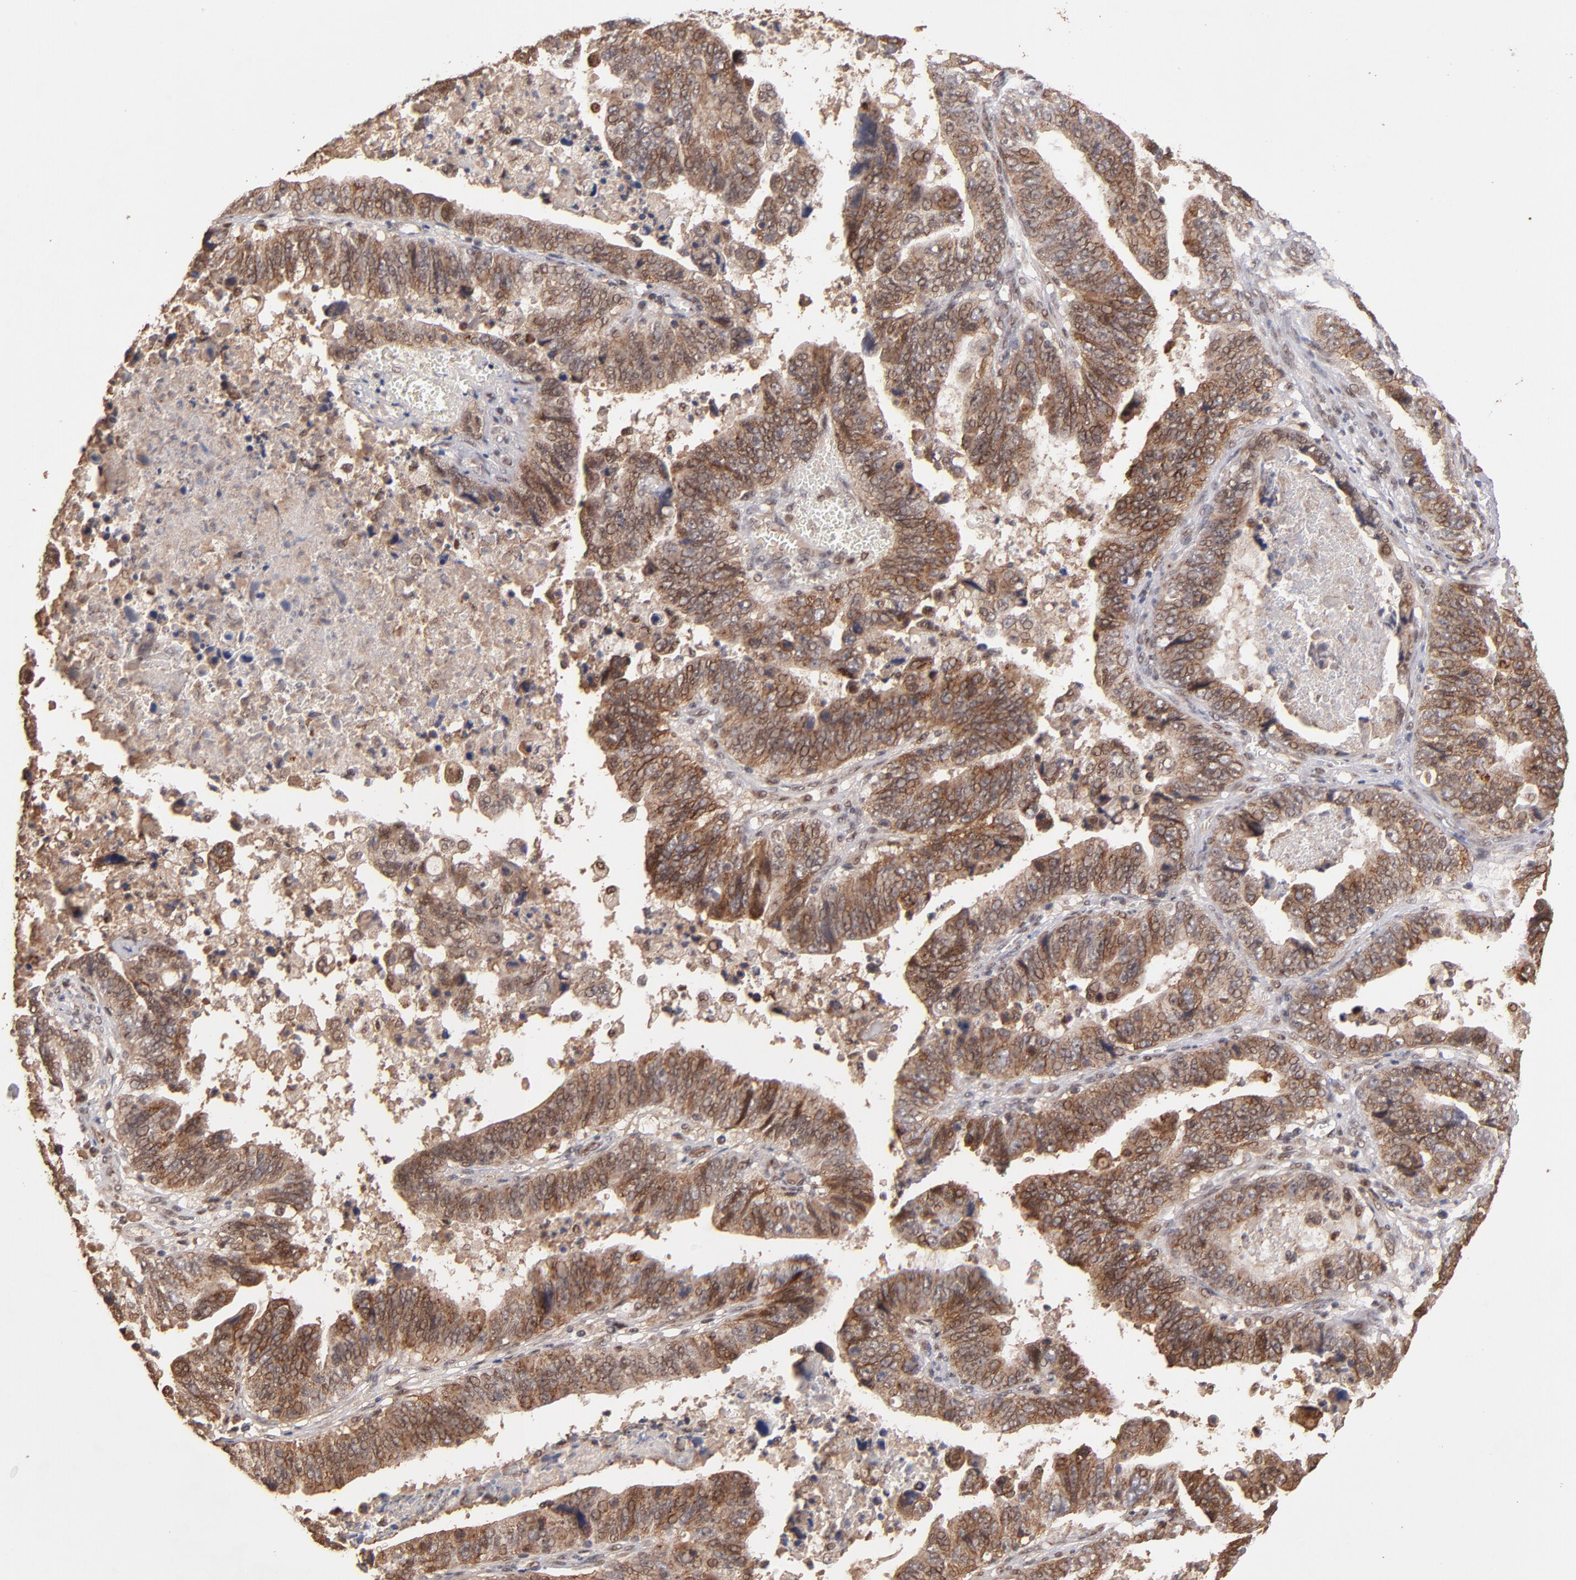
{"staining": {"intensity": "weak", "quantity": "25%-75%", "location": "cytoplasmic/membranous,nuclear"}, "tissue": "stomach cancer", "cell_type": "Tumor cells", "image_type": "cancer", "snomed": [{"axis": "morphology", "description": "Adenocarcinoma, NOS"}, {"axis": "topography", "description": "Stomach, upper"}], "caption": "High-magnification brightfield microscopy of stomach adenocarcinoma stained with DAB (brown) and counterstained with hematoxylin (blue). tumor cells exhibit weak cytoplasmic/membranous and nuclear positivity is identified in about25%-75% of cells.", "gene": "EAPP", "patient": {"sex": "female", "age": 50}}